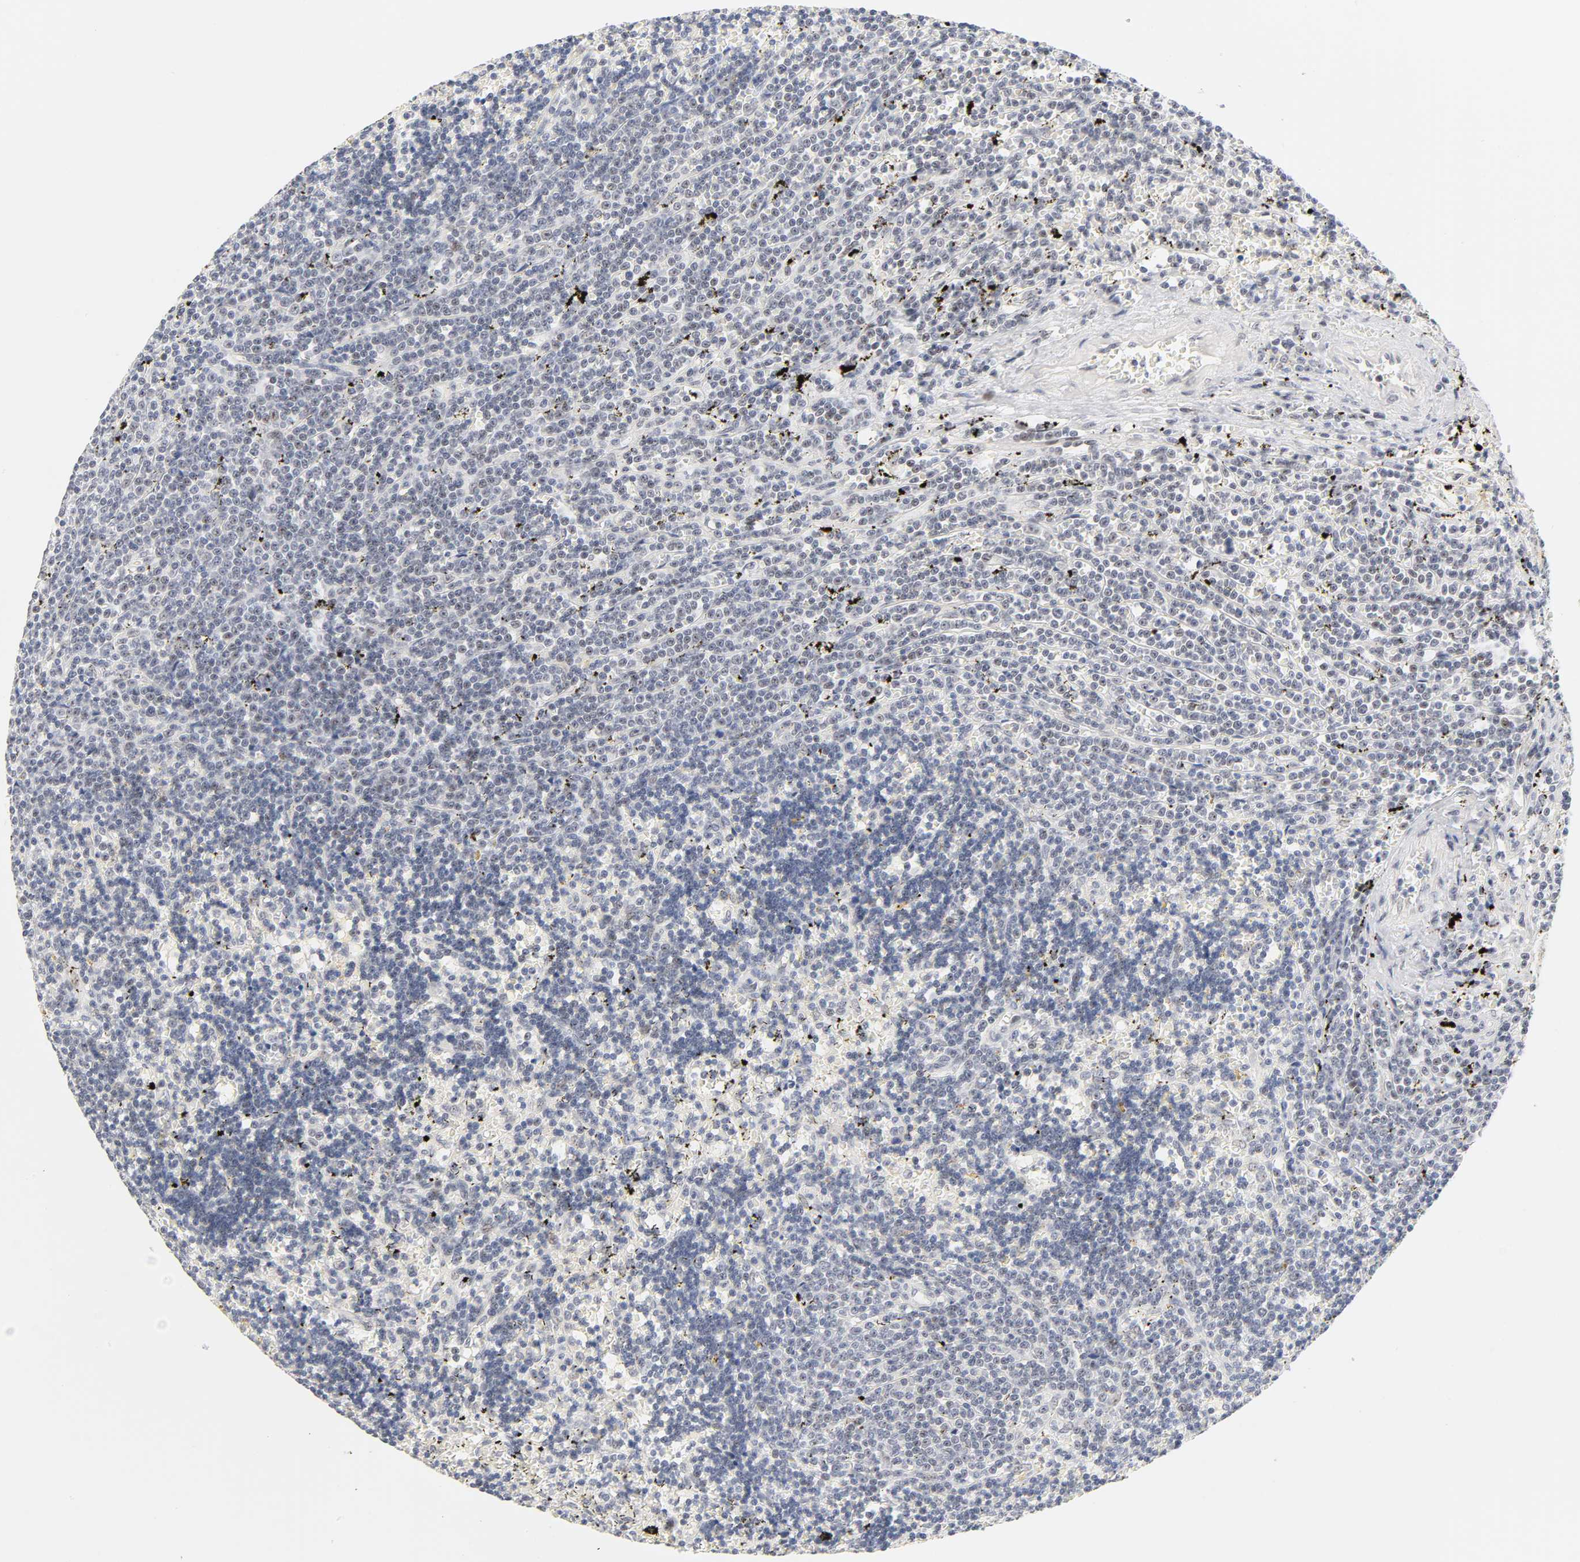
{"staining": {"intensity": "negative", "quantity": "none", "location": "none"}, "tissue": "lymphoma", "cell_type": "Tumor cells", "image_type": "cancer", "snomed": [{"axis": "morphology", "description": "Malignant lymphoma, non-Hodgkin's type, Low grade"}, {"axis": "topography", "description": "Spleen"}], "caption": "Immunohistochemistry (IHC) image of human low-grade malignant lymphoma, non-Hodgkin's type stained for a protein (brown), which exhibits no expression in tumor cells.", "gene": "MNAT1", "patient": {"sex": "male", "age": 60}}